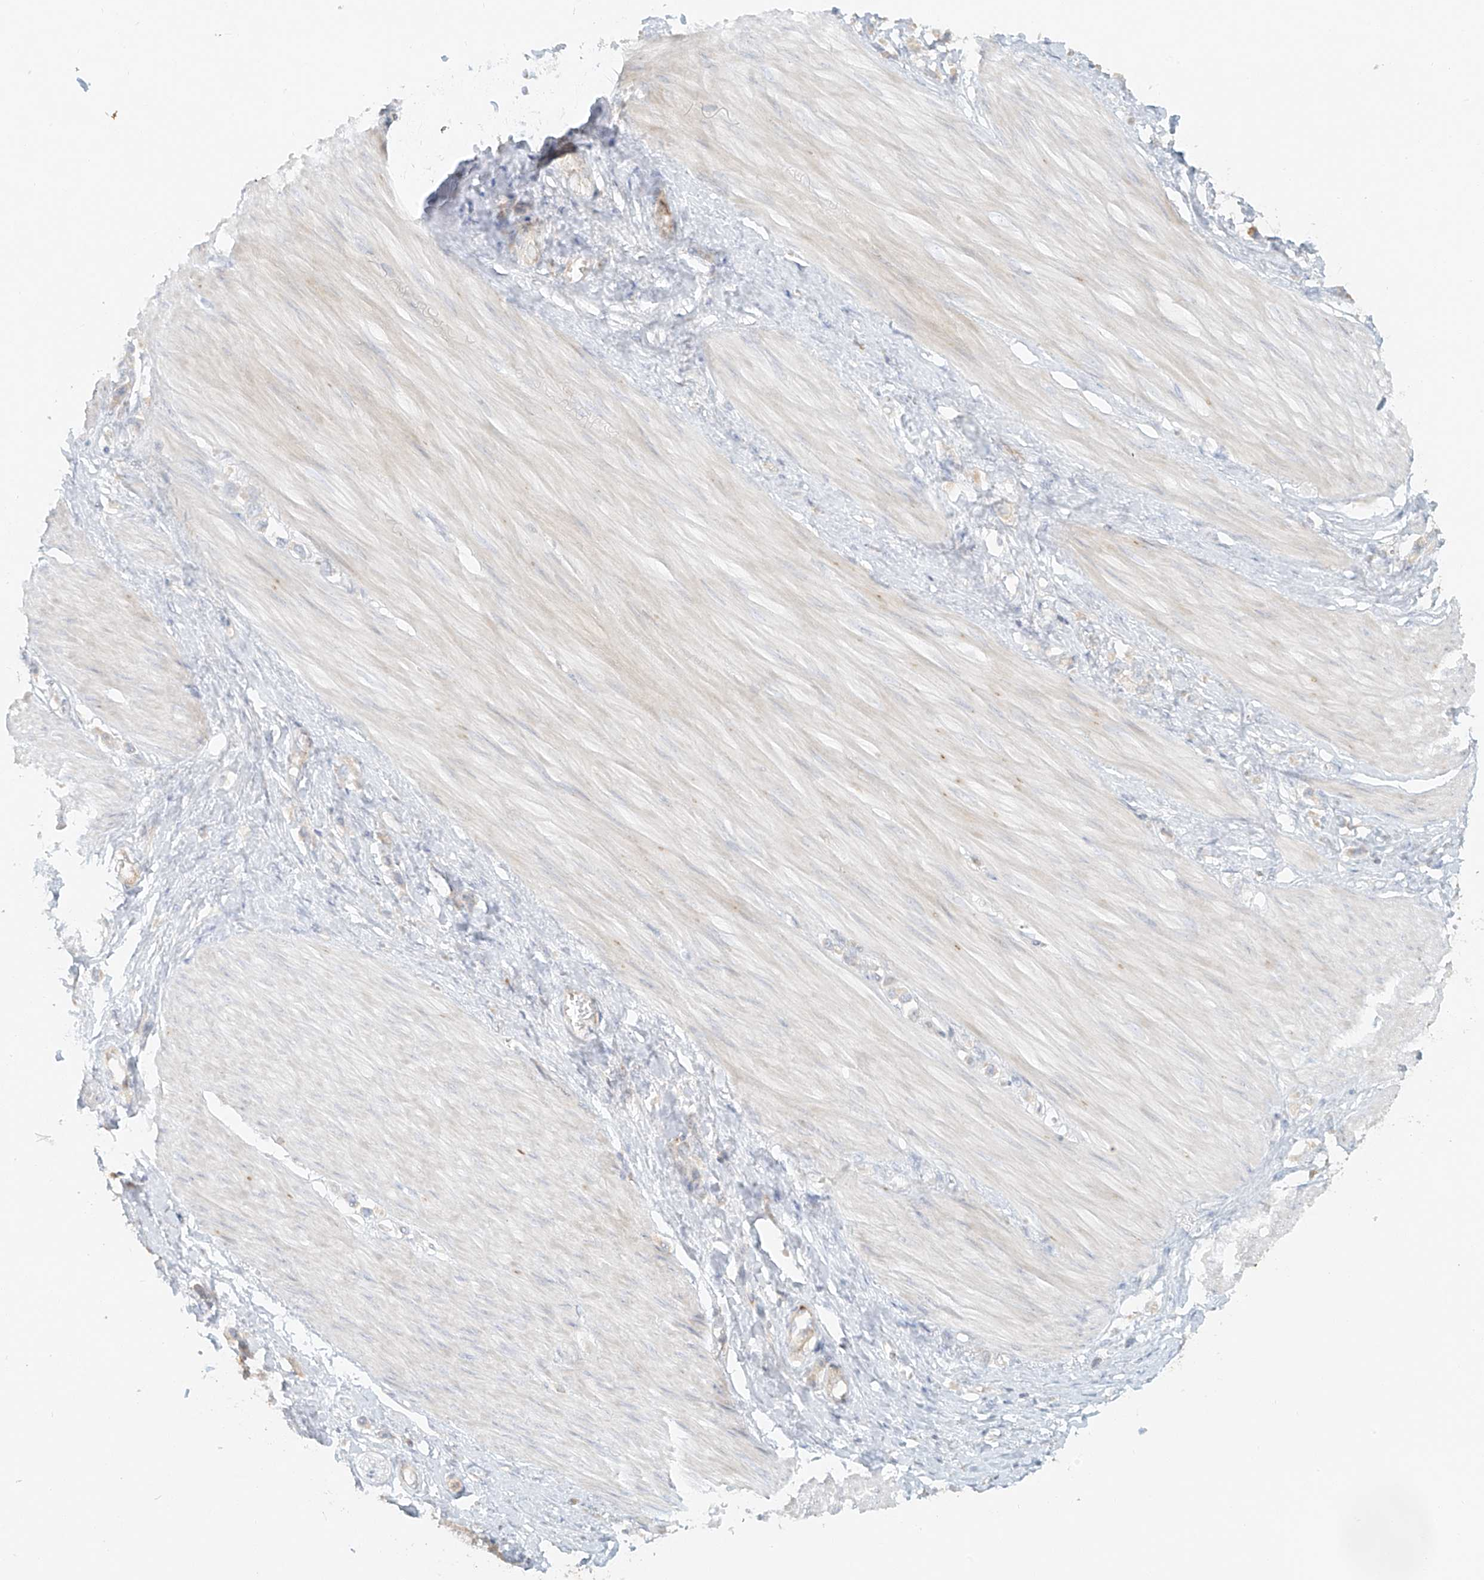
{"staining": {"intensity": "negative", "quantity": "none", "location": "none"}, "tissue": "stomach cancer", "cell_type": "Tumor cells", "image_type": "cancer", "snomed": [{"axis": "morphology", "description": "Adenocarcinoma, NOS"}, {"axis": "topography", "description": "Stomach"}], "caption": "The immunohistochemistry (IHC) photomicrograph has no significant staining in tumor cells of stomach cancer tissue. The staining was performed using DAB to visualize the protein expression in brown, while the nuclei were stained in blue with hematoxylin (Magnification: 20x).", "gene": "MIPEP", "patient": {"sex": "female", "age": 65}}